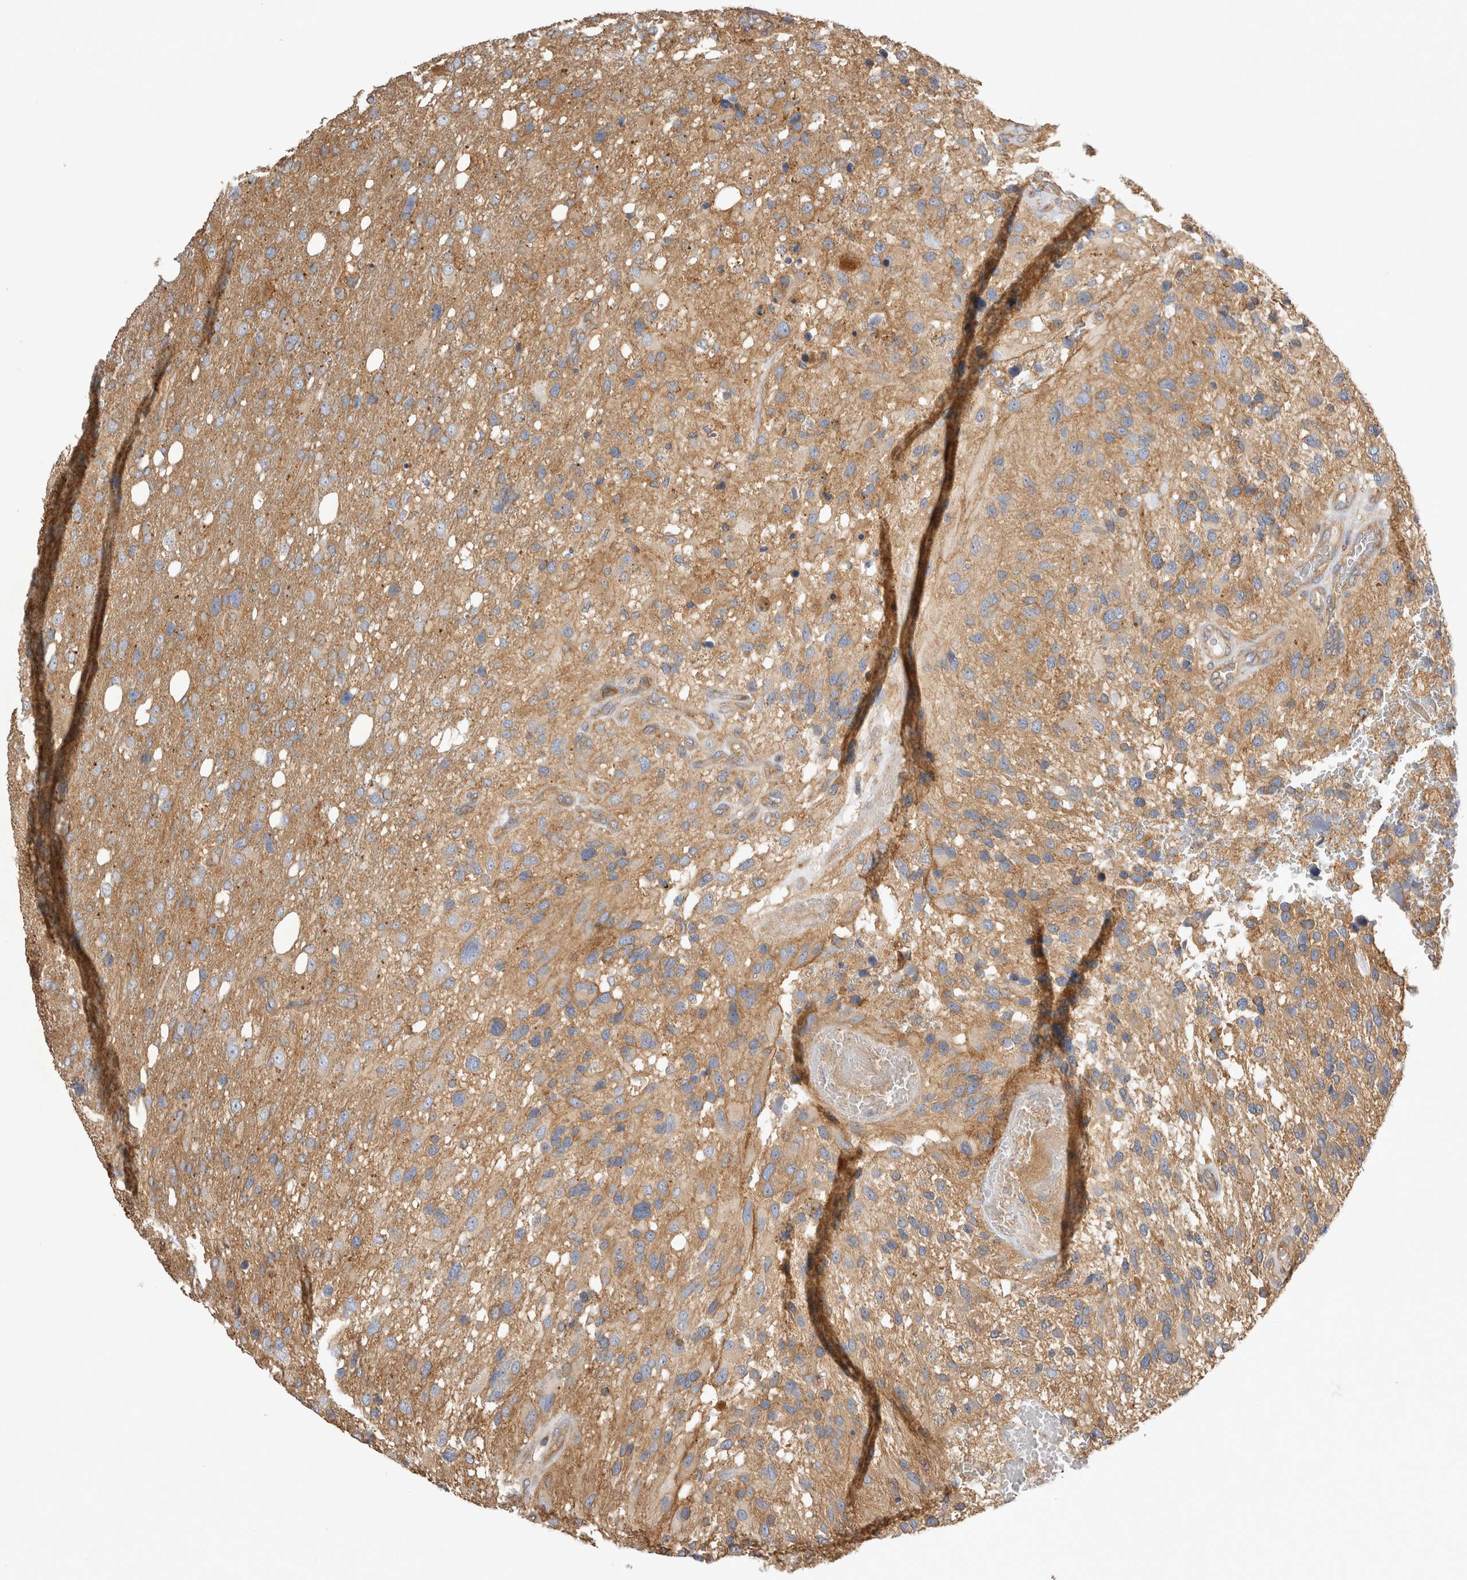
{"staining": {"intensity": "moderate", "quantity": ">75%", "location": "cytoplasmic/membranous"}, "tissue": "glioma", "cell_type": "Tumor cells", "image_type": "cancer", "snomed": [{"axis": "morphology", "description": "Glioma, malignant, High grade"}, {"axis": "topography", "description": "Brain"}], "caption": "Human glioma stained with a brown dye reveals moderate cytoplasmic/membranous positive positivity in about >75% of tumor cells.", "gene": "CHMP6", "patient": {"sex": "female", "age": 58}}